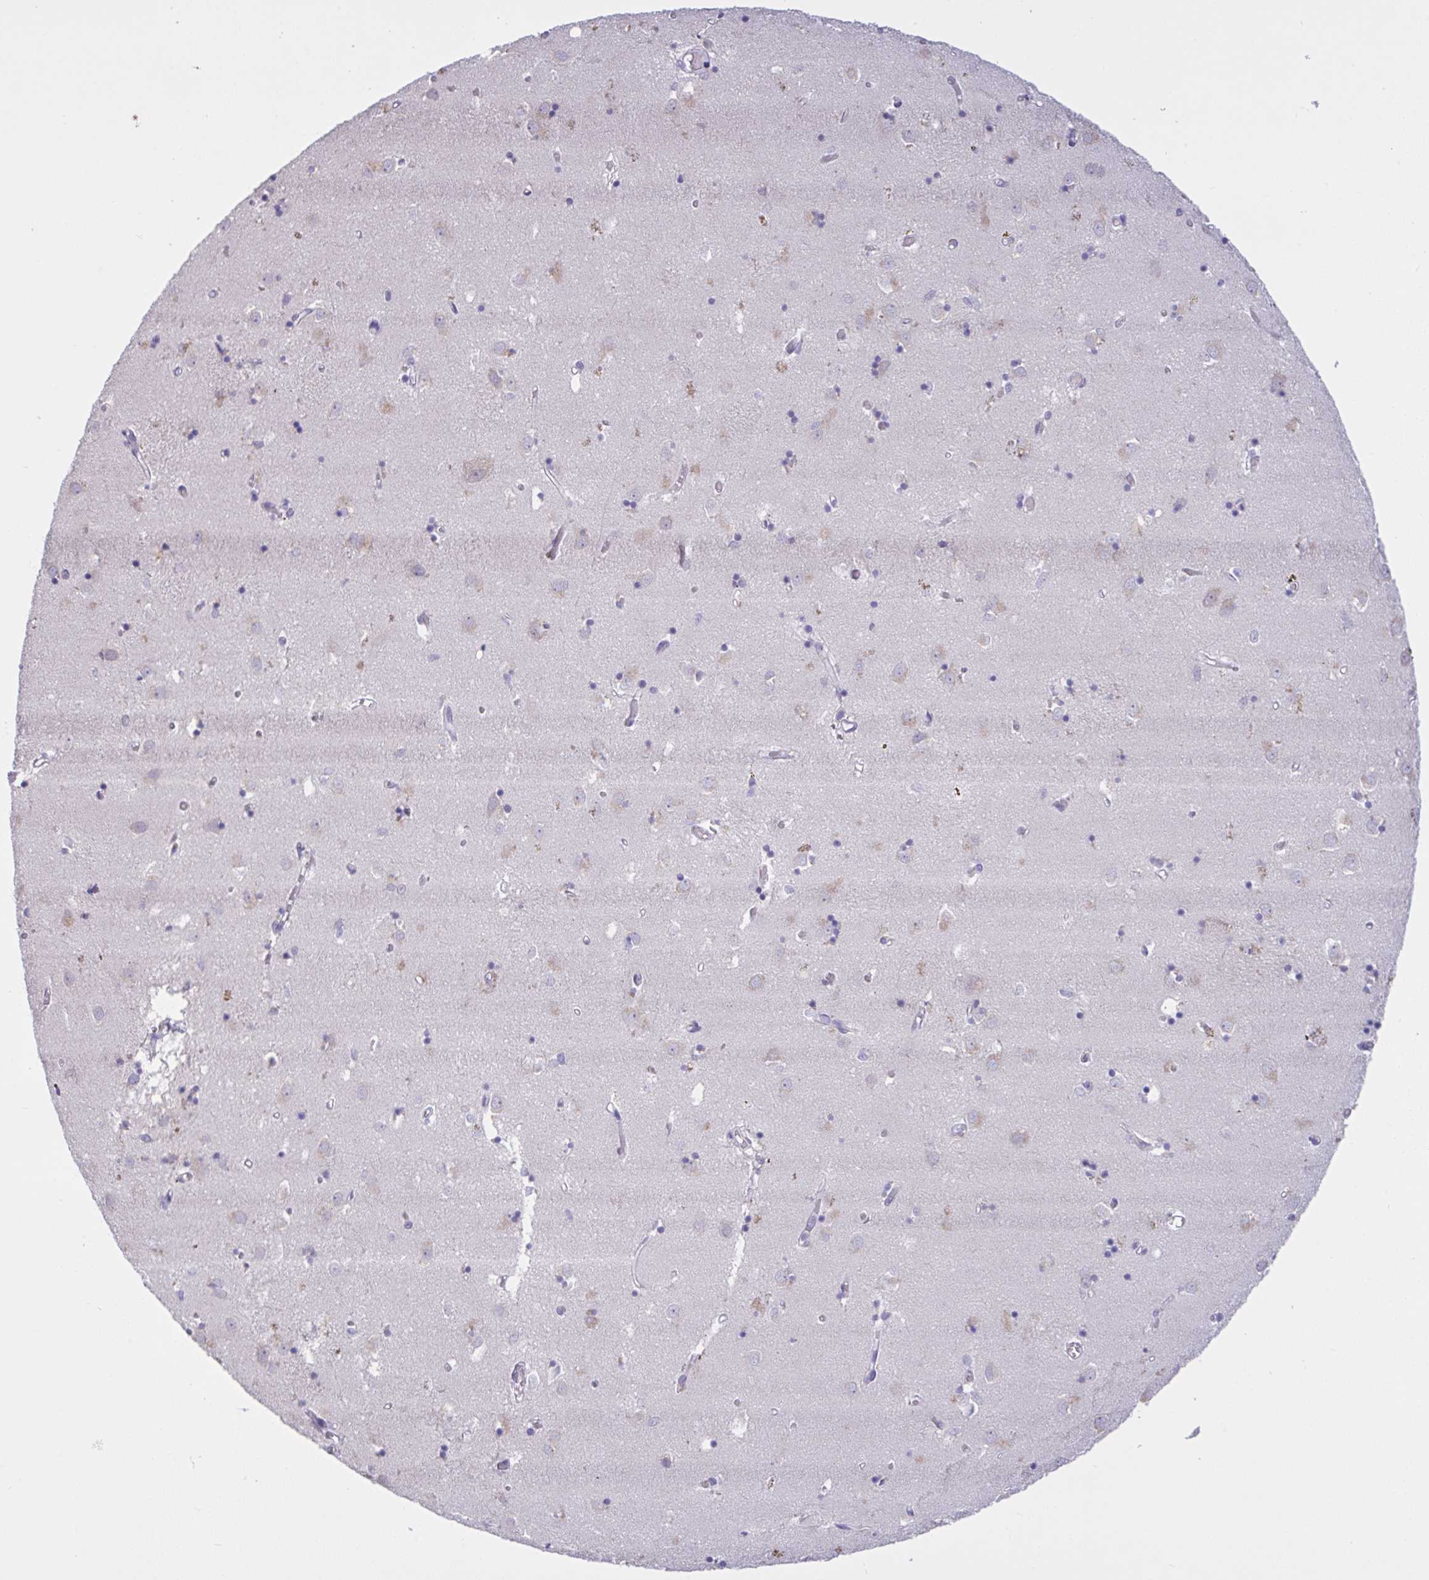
{"staining": {"intensity": "negative", "quantity": "none", "location": "none"}, "tissue": "caudate", "cell_type": "Glial cells", "image_type": "normal", "snomed": [{"axis": "morphology", "description": "Normal tissue, NOS"}, {"axis": "topography", "description": "Lateral ventricle wall"}], "caption": "Protein analysis of normal caudate displays no significant expression in glial cells. (DAB immunohistochemistry, high magnification).", "gene": "TMEM41A", "patient": {"sex": "male", "age": 70}}